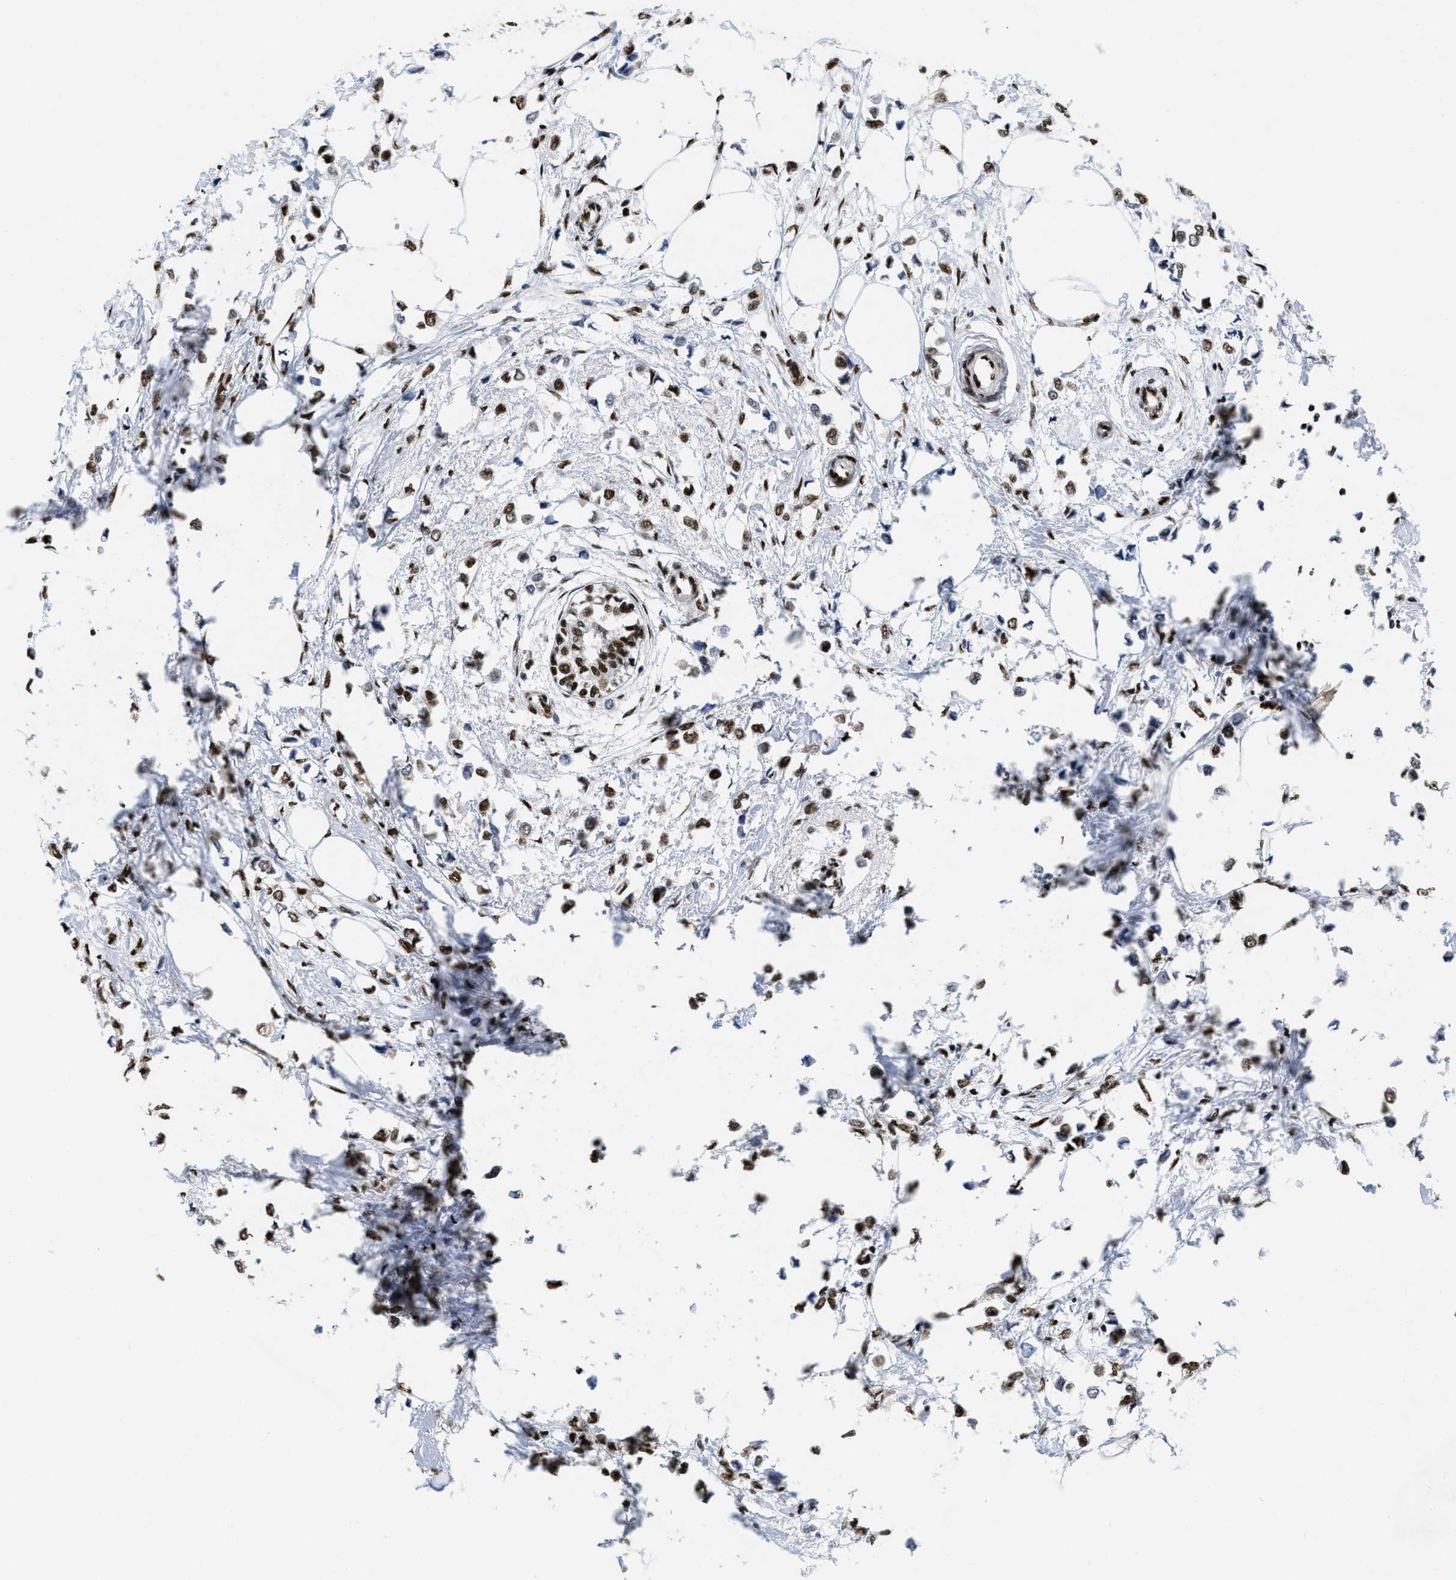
{"staining": {"intensity": "moderate", "quantity": ">75%", "location": "nuclear"}, "tissue": "breast cancer", "cell_type": "Tumor cells", "image_type": "cancer", "snomed": [{"axis": "morphology", "description": "Lobular carcinoma"}, {"axis": "topography", "description": "Breast"}], "caption": "IHC of breast cancer displays medium levels of moderate nuclear expression in about >75% of tumor cells.", "gene": "CREB1", "patient": {"sex": "female", "age": 51}}